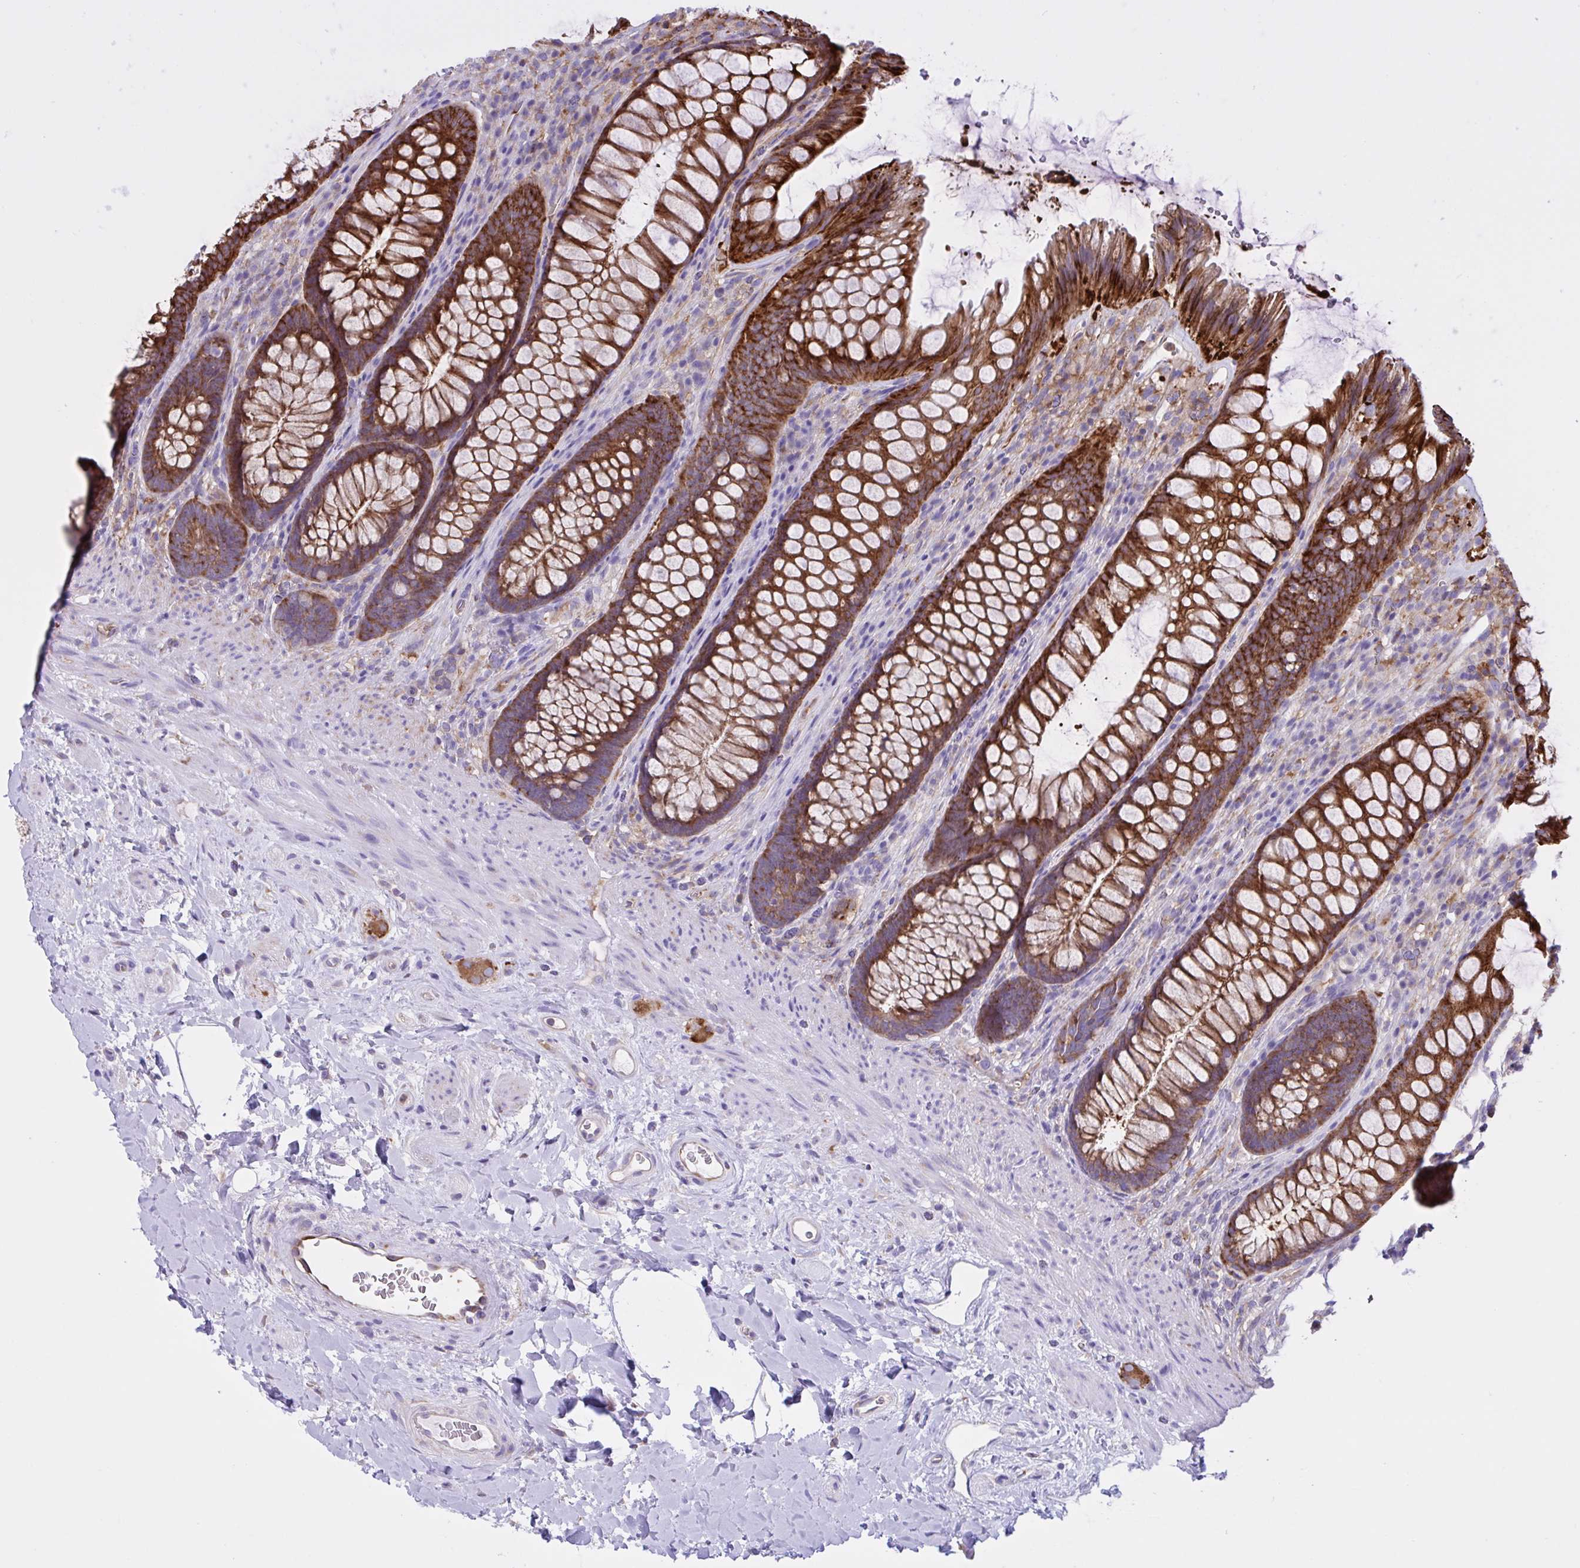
{"staining": {"intensity": "strong", "quantity": ">75%", "location": "cytoplasmic/membranous"}, "tissue": "rectum", "cell_type": "Glandular cells", "image_type": "normal", "snomed": [{"axis": "morphology", "description": "Normal tissue, NOS"}, {"axis": "topography", "description": "Rectum"}], "caption": "The photomicrograph shows immunohistochemical staining of unremarkable rectum. There is strong cytoplasmic/membranous expression is present in approximately >75% of glandular cells.", "gene": "OR51M1", "patient": {"sex": "male", "age": 53}}